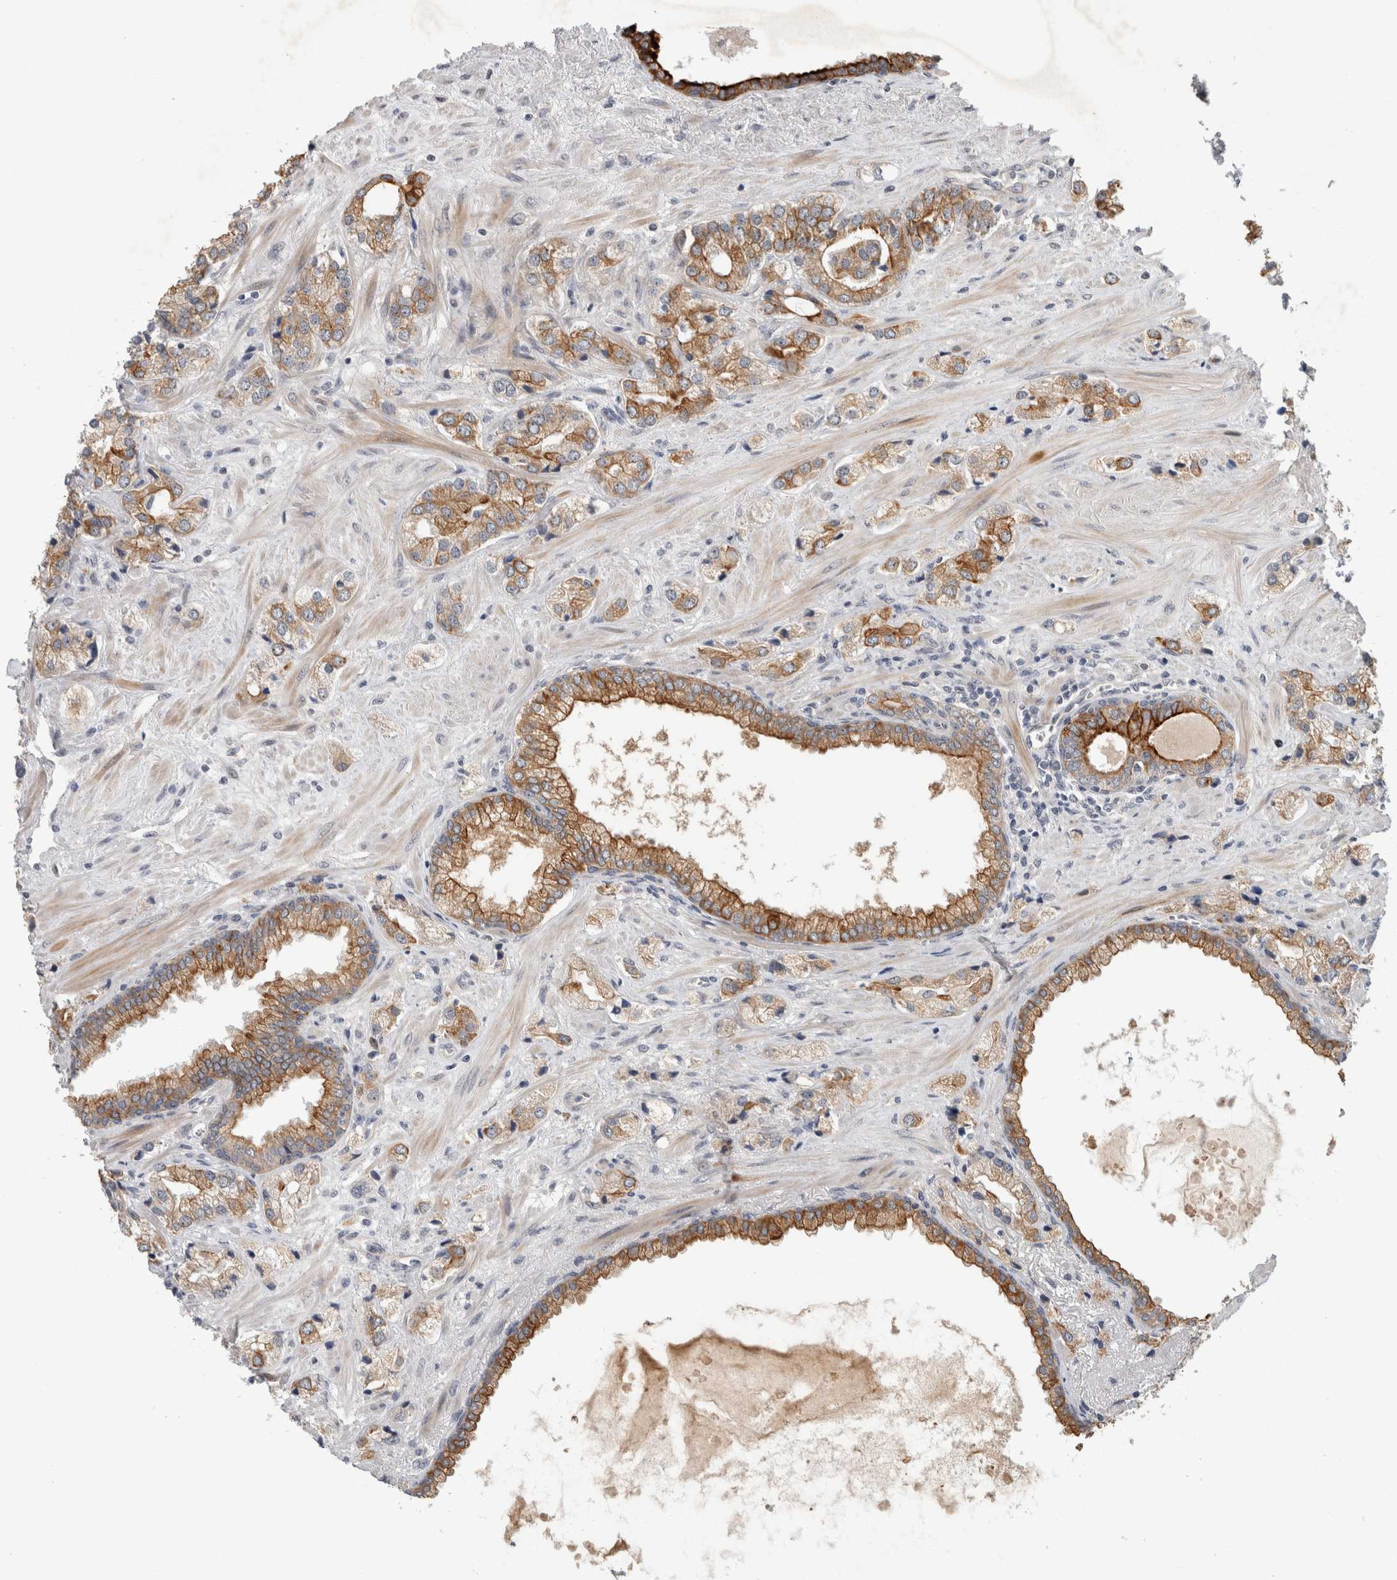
{"staining": {"intensity": "moderate", "quantity": "25%-75%", "location": "cytoplasmic/membranous"}, "tissue": "prostate cancer", "cell_type": "Tumor cells", "image_type": "cancer", "snomed": [{"axis": "morphology", "description": "Adenocarcinoma, High grade"}, {"axis": "topography", "description": "Prostate"}], "caption": "Tumor cells exhibit medium levels of moderate cytoplasmic/membranous positivity in approximately 25%-75% of cells in prostate cancer (adenocarcinoma (high-grade)).", "gene": "CRISPLD1", "patient": {"sex": "male", "age": 66}}